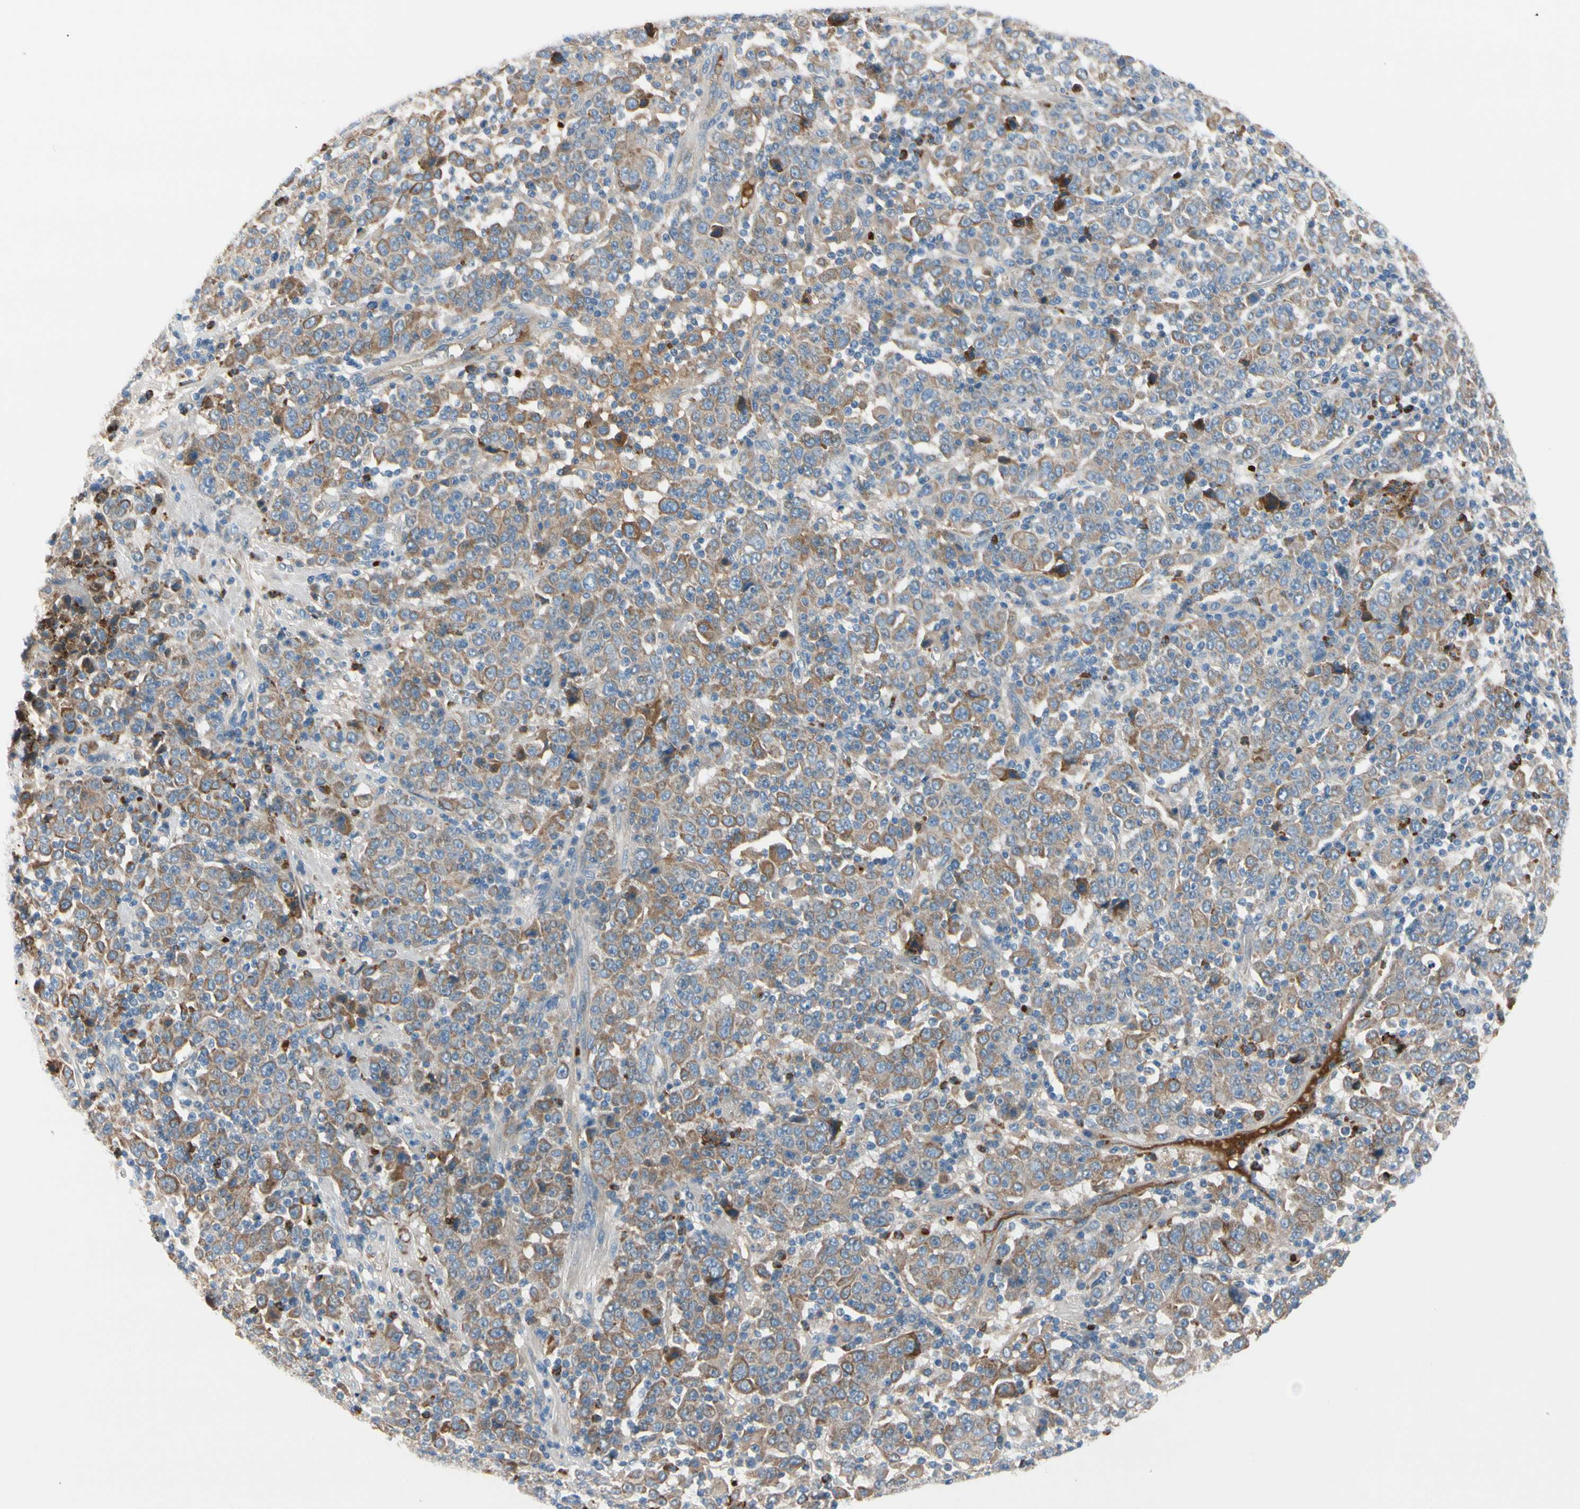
{"staining": {"intensity": "moderate", "quantity": "25%-75%", "location": "cytoplasmic/membranous"}, "tissue": "stomach cancer", "cell_type": "Tumor cells", "image_type": "cancer", "snomed": [{"axis": "morphology", "description": "Normal tissue, NOS"}, {"axis": "morphology", "description": "Adenocarcinoma, NOS"}, {"axis": "topography", "description": "Stomach, upper"}, {"axis": "topography", "description": "Stomach"}], "caption": "This is an image of immunohistochemistry (IHC) staining of stomach cancer (adenocarcinoma), which shows moderate positivity in the cytoplasmic/membranous of tumor cells.", "gene": "HJURP", "patient": {"sex": "male", "age": 59}}